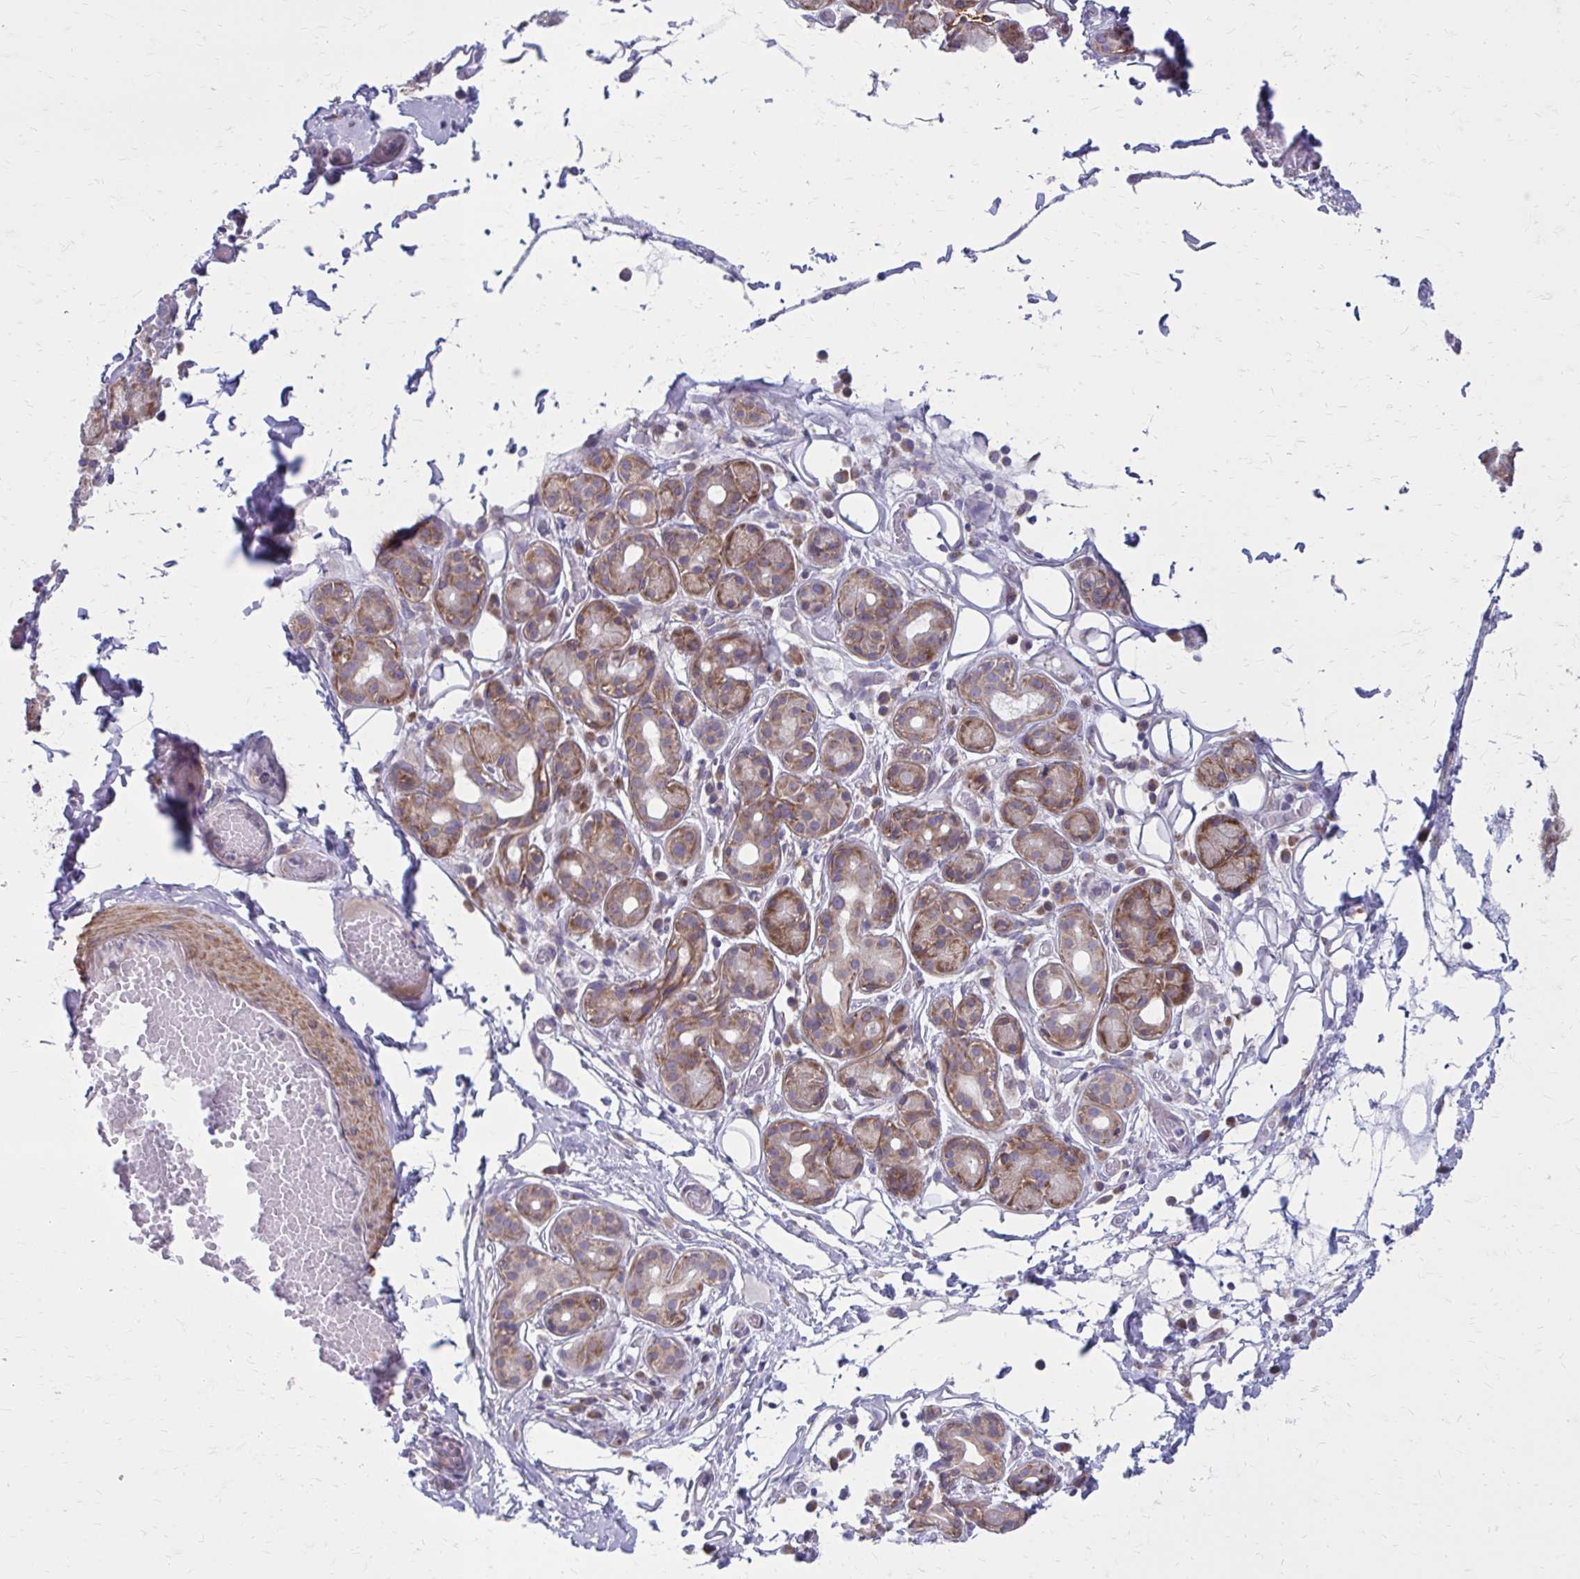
{"staining": {"intensity": "moderate", "quantity": ">75%", "location": "cytoplasmic/membranous"}, "tissue": "salivary gland", "cell_type": "Glandular cells", "image_type": "normal", "snomed": [{"axis": "morphology", "description": "Normal tissue, NOS"}, {"axis": "topography", "description": "Salivary gland"}, {"axis": "topography", "description": "Peripheral nerve tissue"}], "caption": "Protein analysis of benign salivary gland reveals moderate cytoplasmic/membranous positivity in about >75% of glandular cells. The staining is performed using DAB (3,3'-diaminobenzidine) brown chromogen to label protein expression. The nuclei are counter-stained blue using hematoxylin.", "gene": "GIGYF2", "patient": {"sex": "male", "age": 71}}